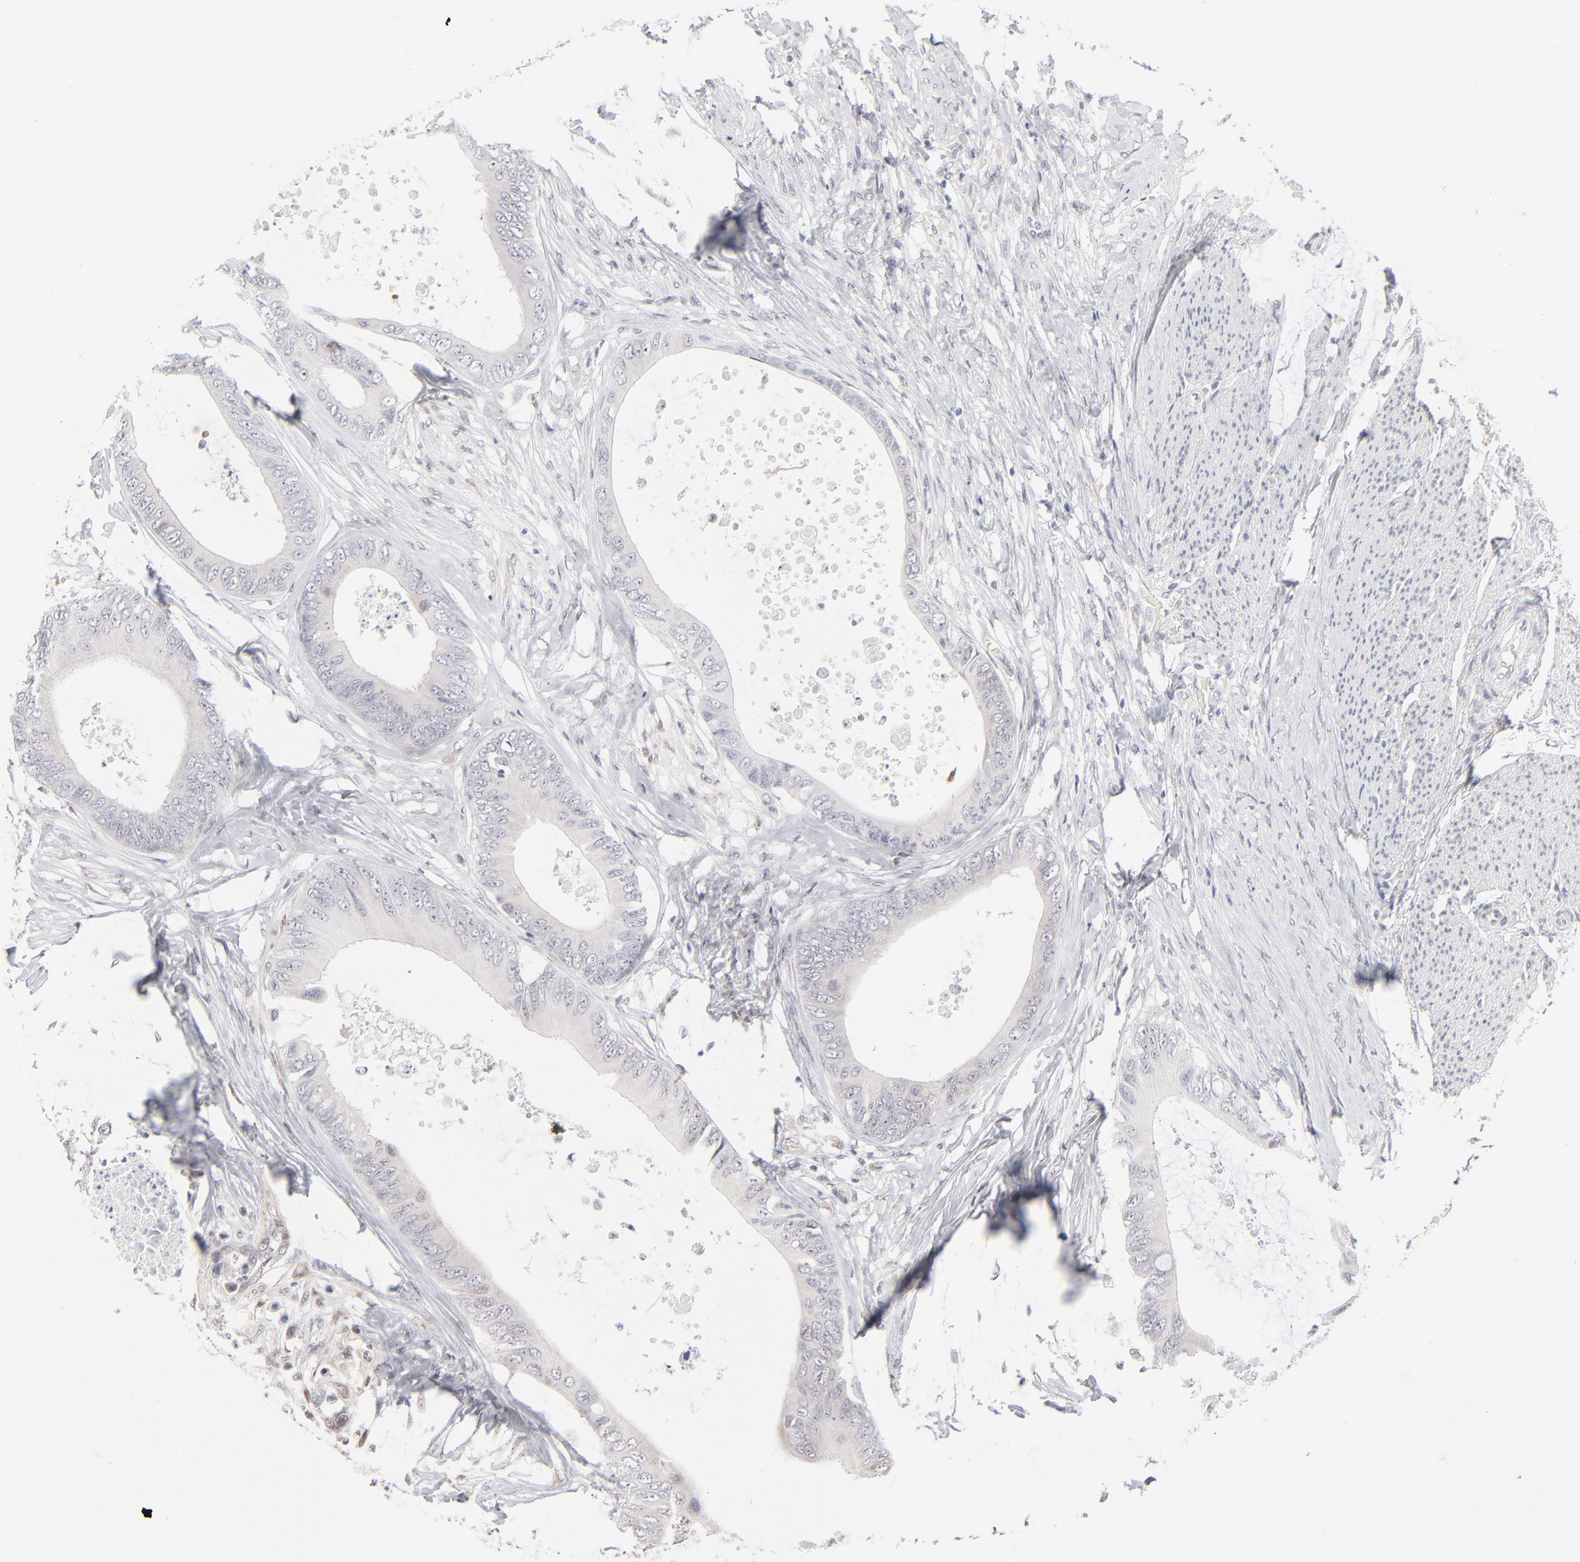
{"staining": {"intensity": "negative", "quantity": "none", "location": "none"}, "tissue": "colorectal cancer", "cell_type": "Tumor cells", "image_type": "cancer", "snomed": [{"axis": "morphology", "description": "Normal tissue, NOS"}, {"axis": "morphology", "description": "Adenocarcinoma, NOS"}, {"axis": "topography", "description": "Rectum"}, {"axis": "topography", "description": "Peripheral nerve tissue"}], "caption": "Protein analysis of colorectal adenocarcinoma exhibits no significant expression in tumor cells.", "gene": "RBM3", "patient": {"sex": "female", "age": 77}}